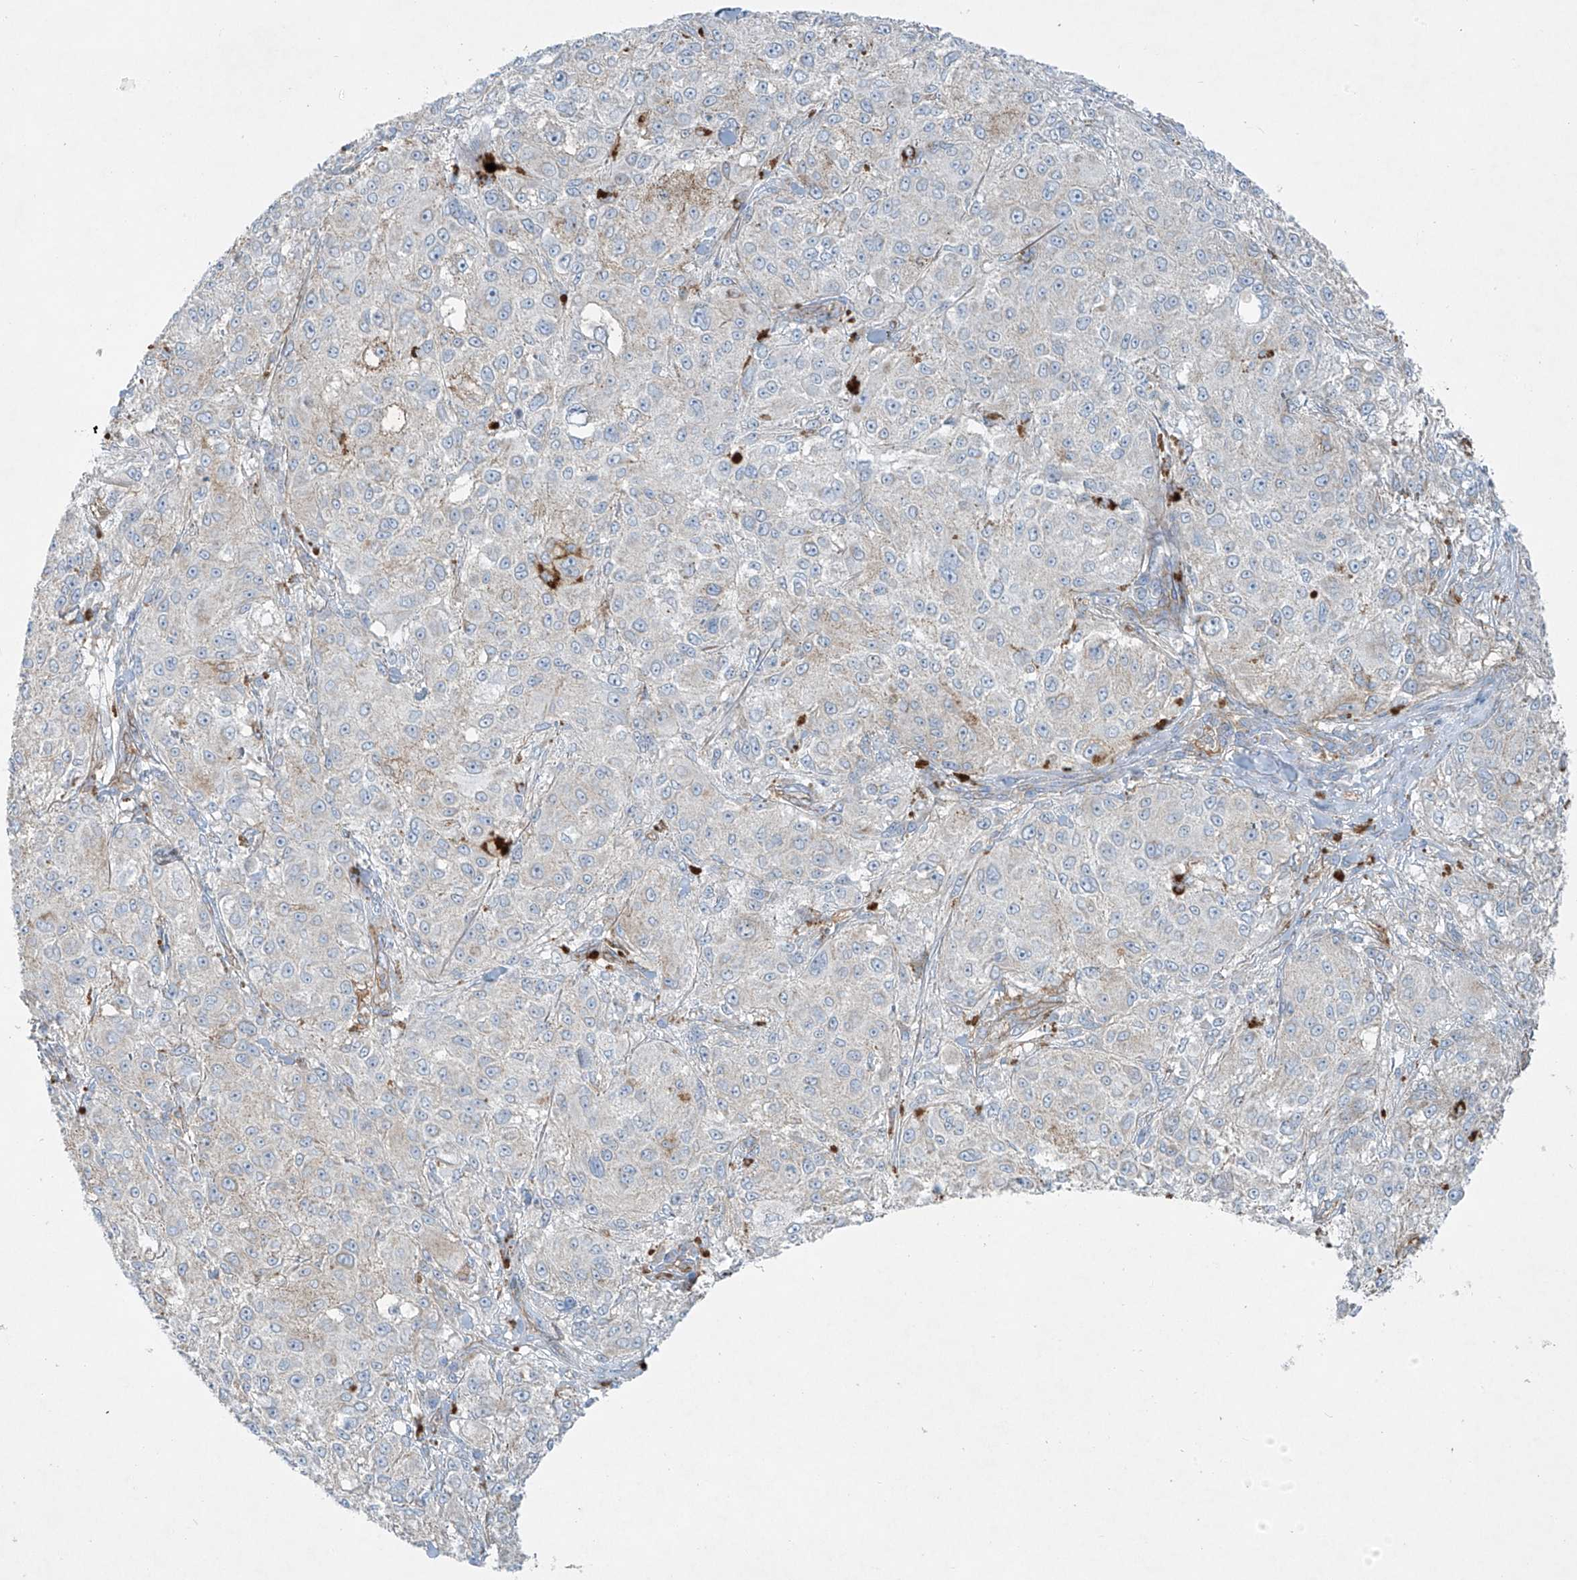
{"staining": {"intensity": "negative", "quantity": "none", "location": "none"}, "tissue": "melanoma", "cell_type": "Tumor cells", "image_type": "cancer", "snomed": [{"axis": "morphology", "description": "Necrosis, NOS"}, {"axis": "morphology", "description": "Malignant melanoma, NOS"}, {"axis": "topography", "description": "Skin"}], "caption": "Tumor cells are negative for brown protein staining in malignant melanoma.", "gene": "VAMP5", "patient": {"sex": "female", "age": 87}}